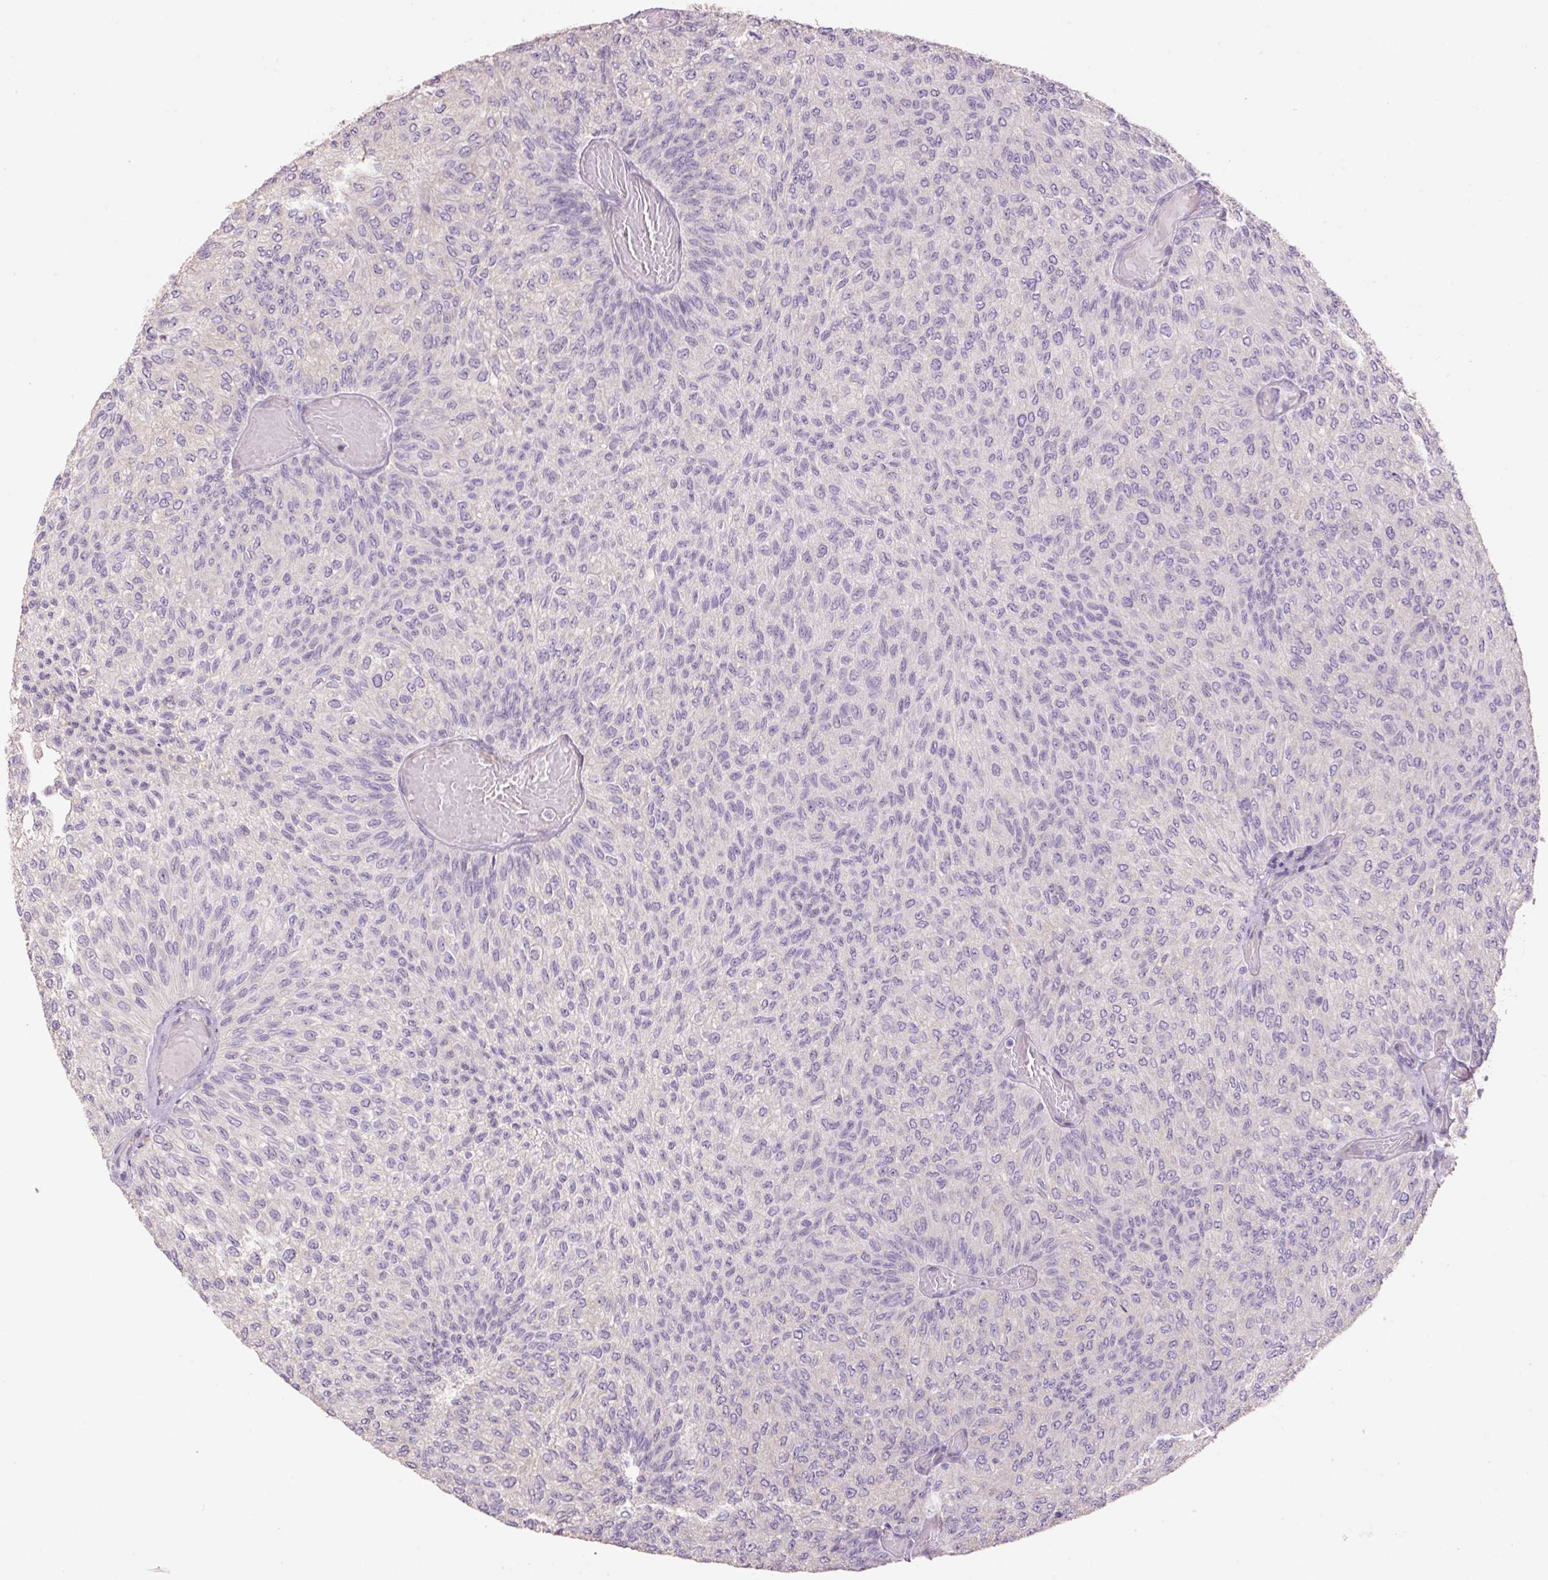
{"staining": {"intensity": "negative", "quantity": "none", "location": "none"}, "tissue": "urothelial cancer", "cell_type": "Tumor cells", "image_type": "cancer", "snomed": [{"axis": "morphology", "description": "Urothelial carcinoma, Low grade"}, {"axis": "topography", "description": "Urinary bladder"}], "caption": "Micrograph shows no protein staining in tumor cells of urothelial cancer tissue.", "gene": "HAX1", "patient": {"sex": "male", "age": 78}}